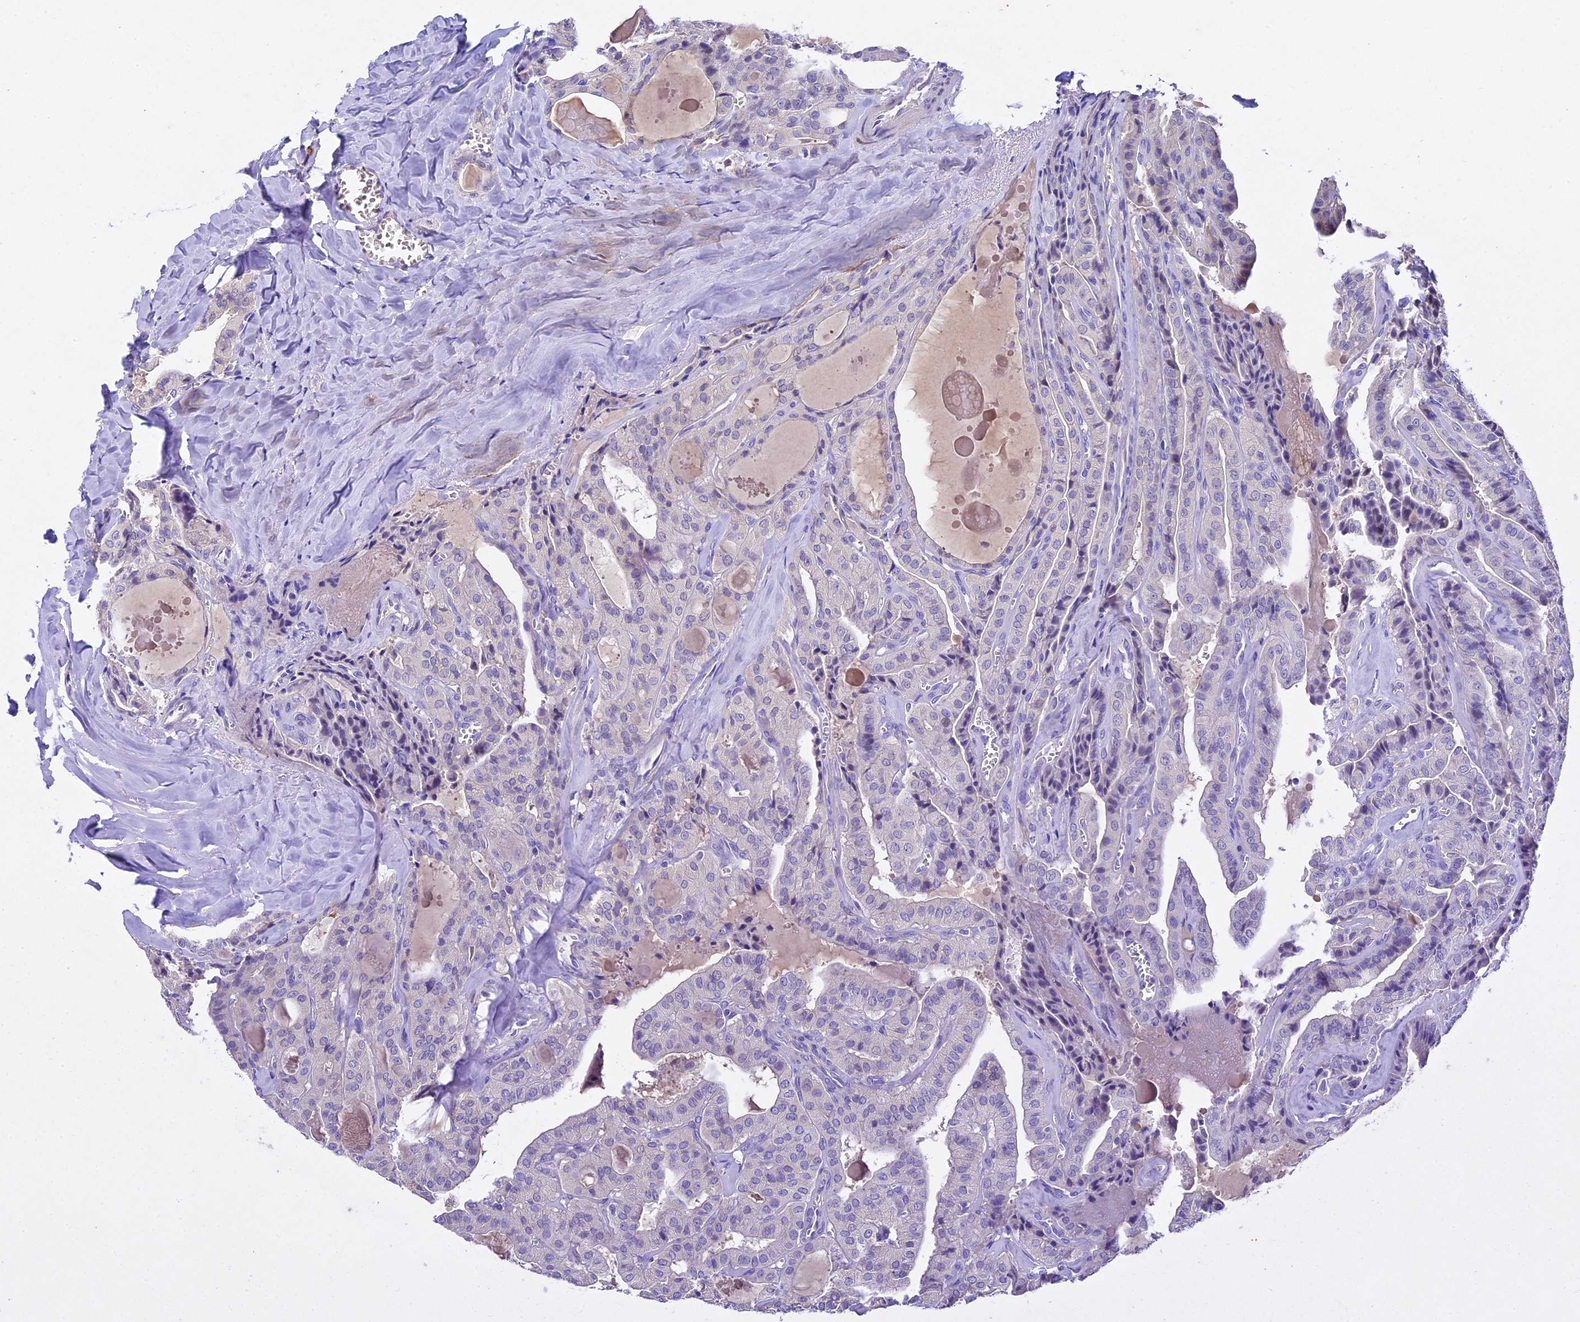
{"staining": {"intensity": "negative", "quantity": "none", "location": "none"}, "tissue": "thyroid cancer", "cell_type": "Tumor cells", "image_type": "cancer", "snomed": [{"axis": "morphology", "description": "Papillary adenocarcinoma, NOS"}, {"axis": "topography", "description": "Thyroid gland"}], "caption": "An IHC micrograph of thyroid cancer (papillary adenocarcinoma) is shown. There is no staining in tumor cells of thyroid cancer (papillary adenocarcinoma).", "gene": "TGDS", "patient": {"sex": "male", "age": 52}}